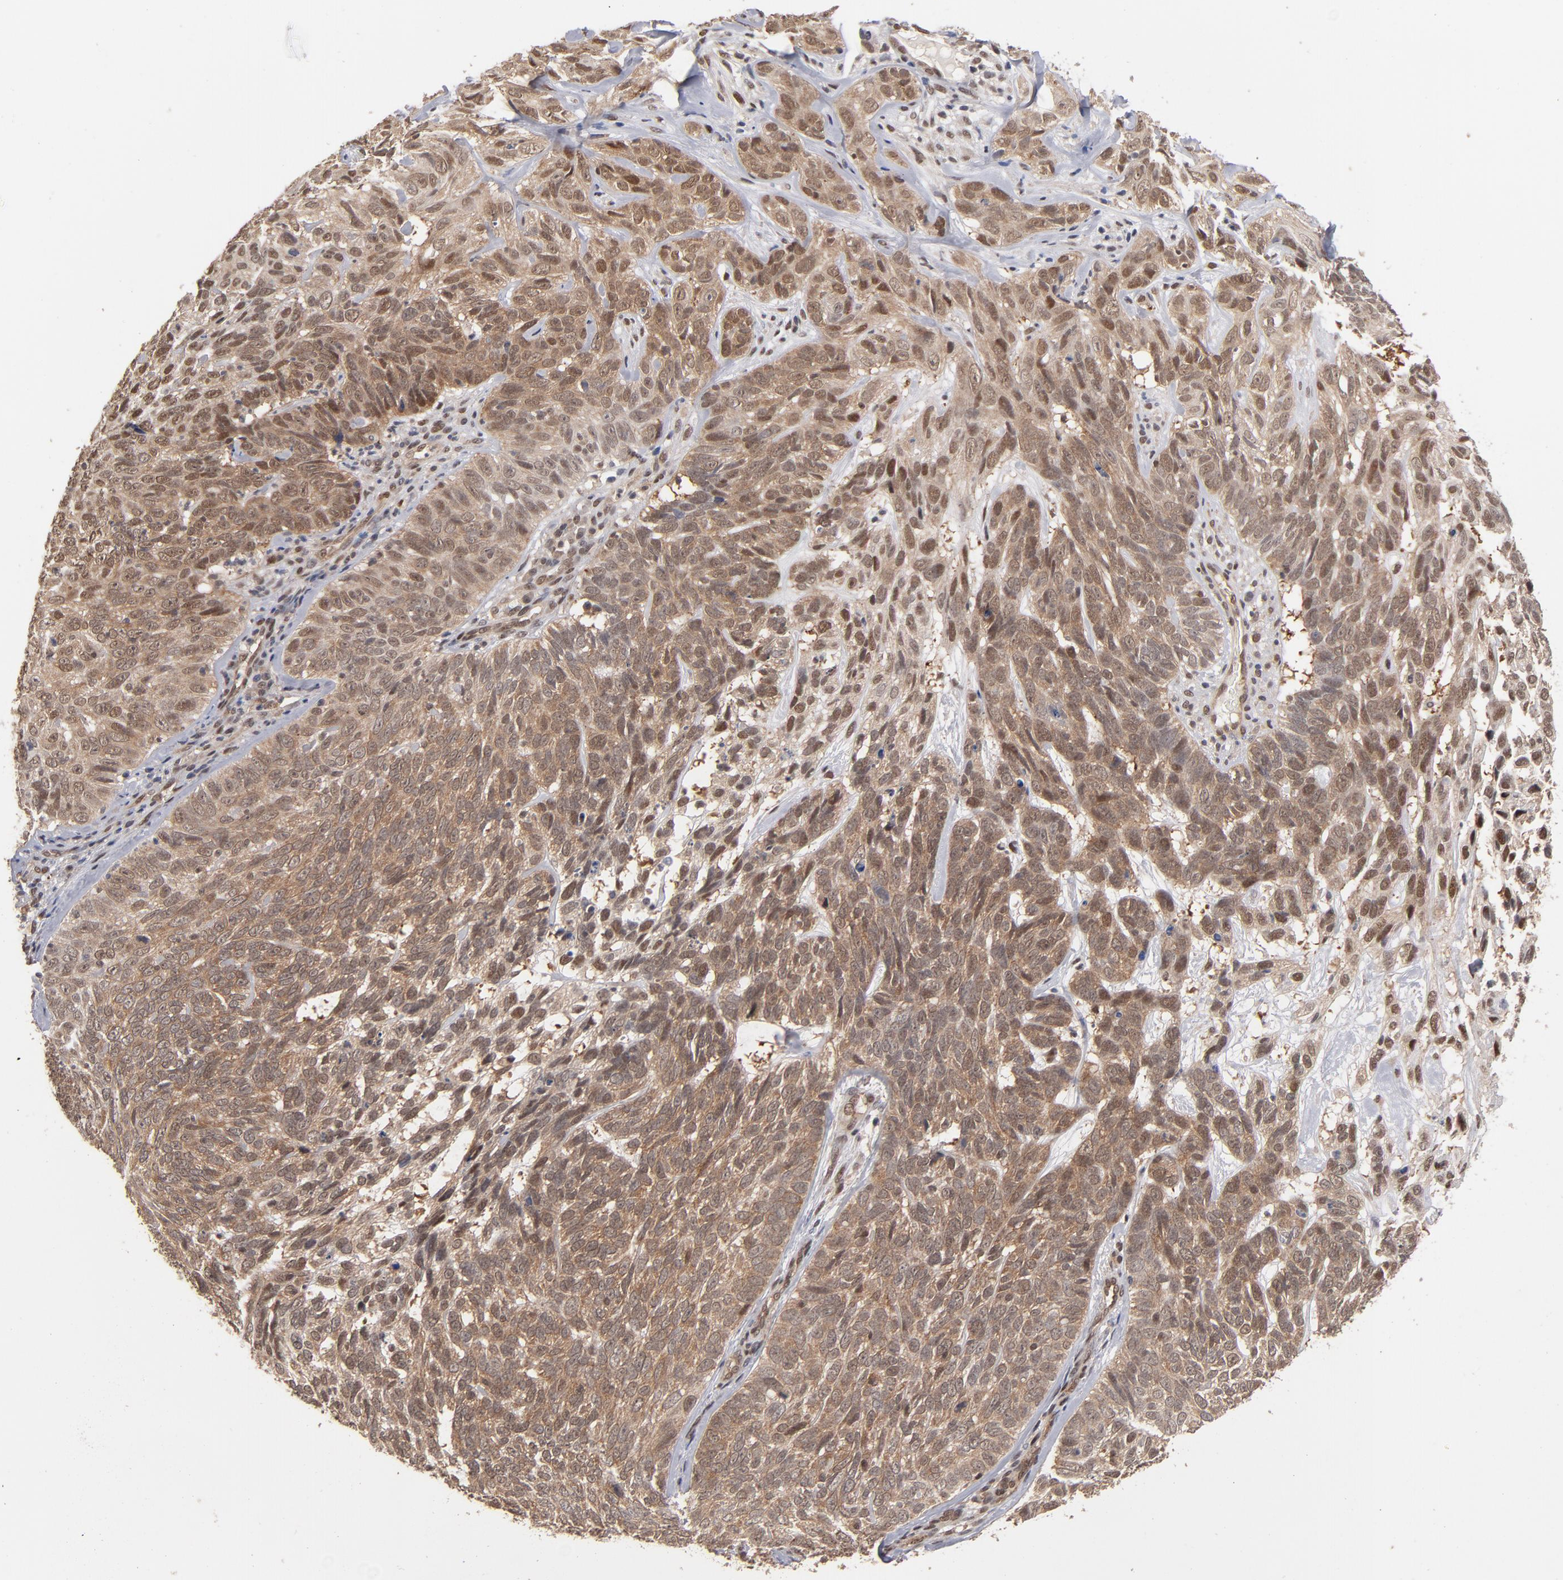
{"staining": {"intensity": "moderate", "quantity": ">75%", "location": "cytoplasmic/membranous,nuclear"}, "tissue": "skin cancer", "cell_type": "Tumor cells", "image_type": "cancer", "snomed": [{"axis": "morphology", "description": "Basal cell carcinoma"}, {"axis": "topography", "description": "Skin"}], "caption": "Skin basal cell carcinoma stained for a protein (brown) exhibits moderate cytoplasmic/membranous and nuclear positive expression in approximately >75% of tumor cells.", "gene": "HUWE1", "patient": {"sex": "male", "age": 72}}